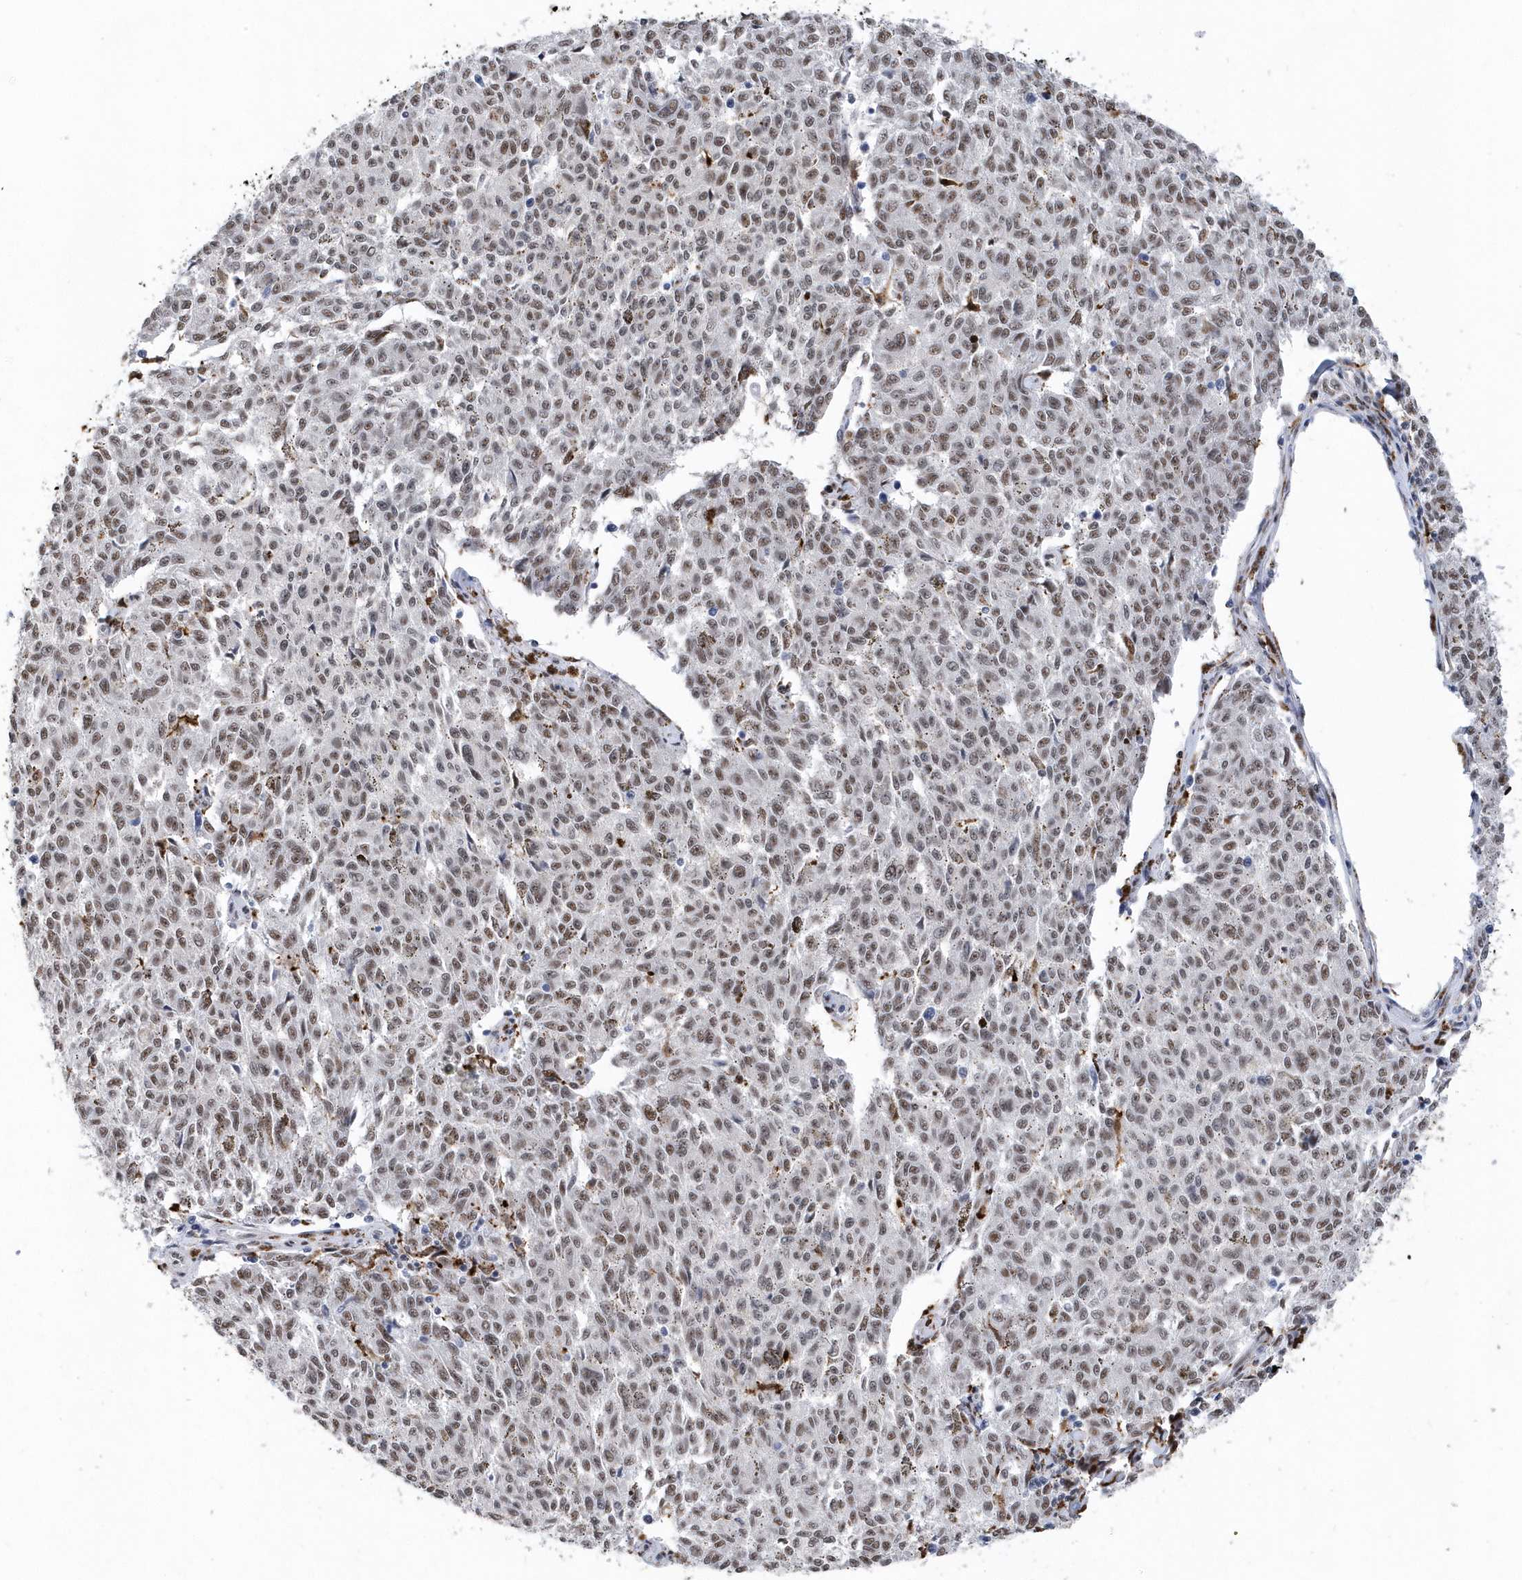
{"staining": {"intensity": "moderate", "quantity": ">75%", "location": "nuclear"}, "tissue": "melanoma", "cell_type": "Tumor cells", "image_type": "cancer", "snomed": [{"axis": "morphology", "description": "Malignant melanoma, NOS"}, {"axis": "topography", "description": "Skin"}], "caption": "Immunohistochemical staining of malignant melanoma shows medium levels of moderate nuclear protein expression in about >75% of tumor cells.", "gene": "RPP30", "patient": {"sex": "female", "age": 72}}